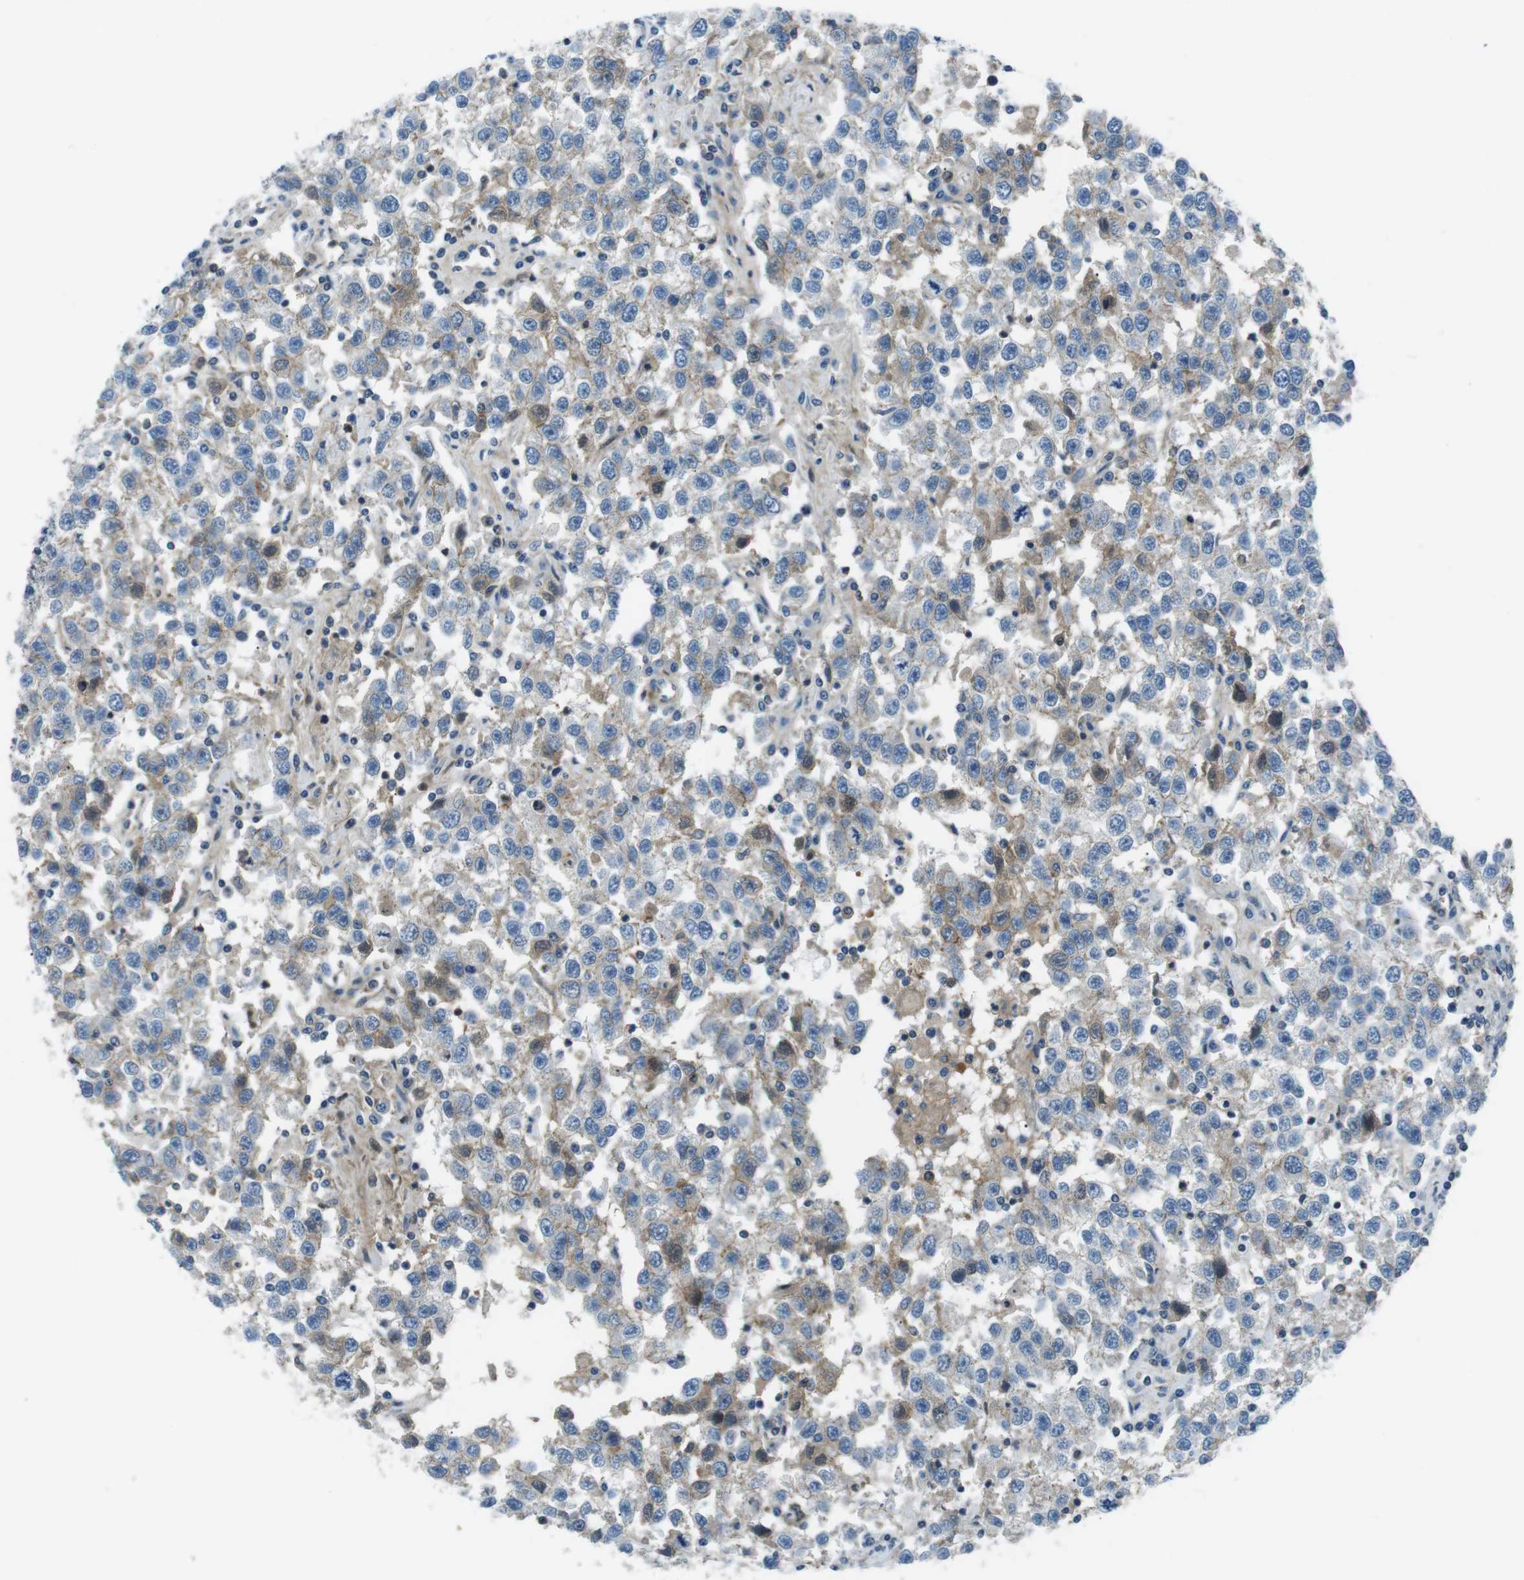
{"staining": {"intensity": "weak", "quantity": "25%-75%", "location": "cytoplasmic/membranous"}, "tissue": "testis cancer", "cell_type": "Tumor cells", "image_type": "cancer", "snomed": [{"axis": "morphology", "description": "Seminoma, NOS"}, {"axis": "topography", "description": "Testis"}], "caption": "A micrograph of human testis cancer (seminoma) stained for a protein shows weak cytoplasmic/membranous brown staining in tumor cells.", "gene": "ARVCF", "patient": {"sex": "male", "age": 41}}